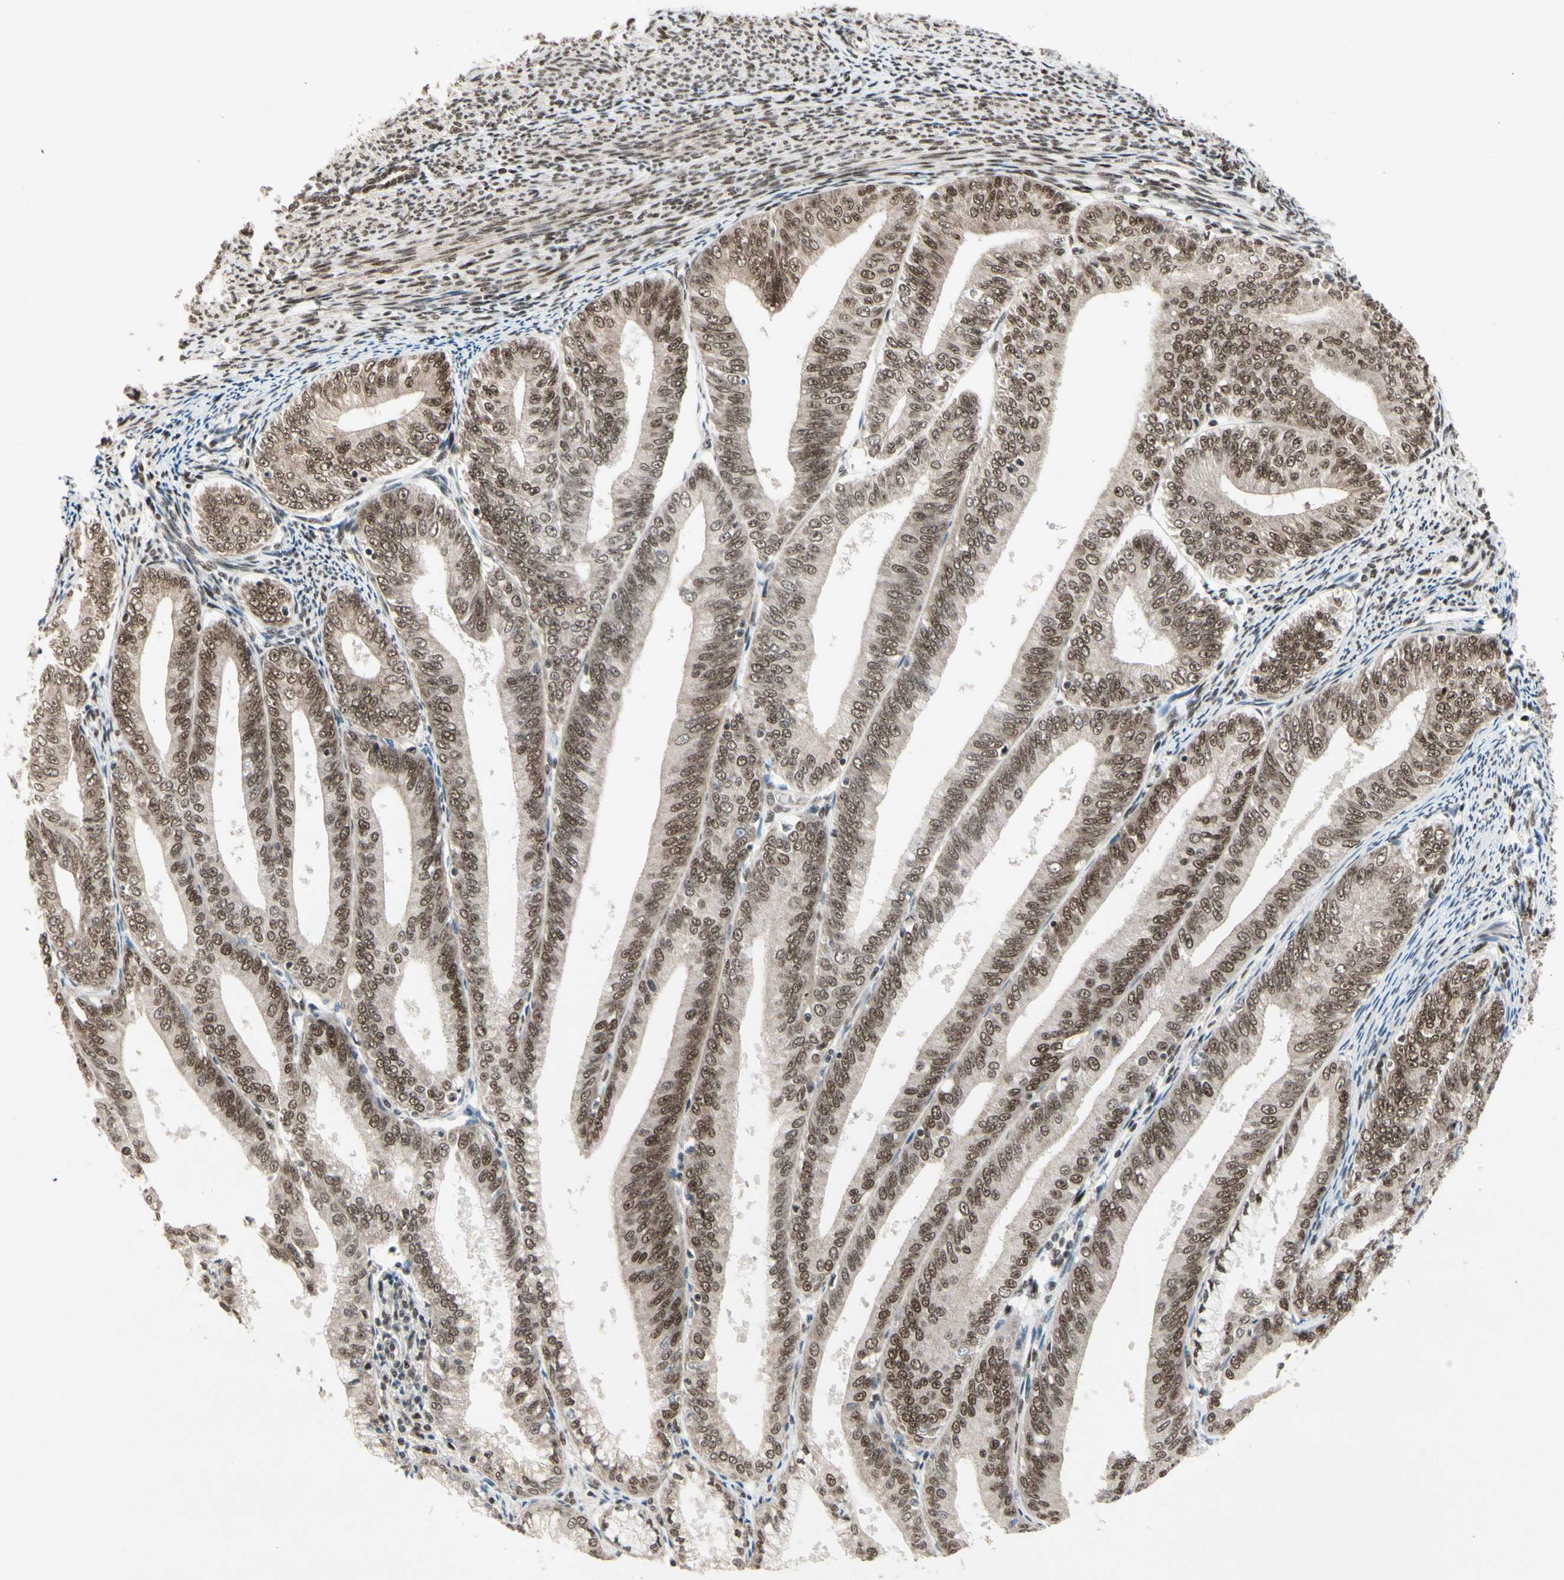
{"staining": {"intensity": "moderate", "quantity": ">75%", "location": "nuclear"}, "tissue": "endometrial cancer", "cell_type": "Tumor cells", "image_type": "cancer", "snomed": [{"axis": "morphology", "description": "Adenocarcinoma, NOS"}, {"axis": "topography", "description": "Endometrium"}], "caption": "Endometrial adenocarcinoma stained with a brown dye exhibits moderate nuclear positive staining in about >75% of tumor cells.", "gene": "CHAMP1", "patient": {"sex": "female", "age": 63}}